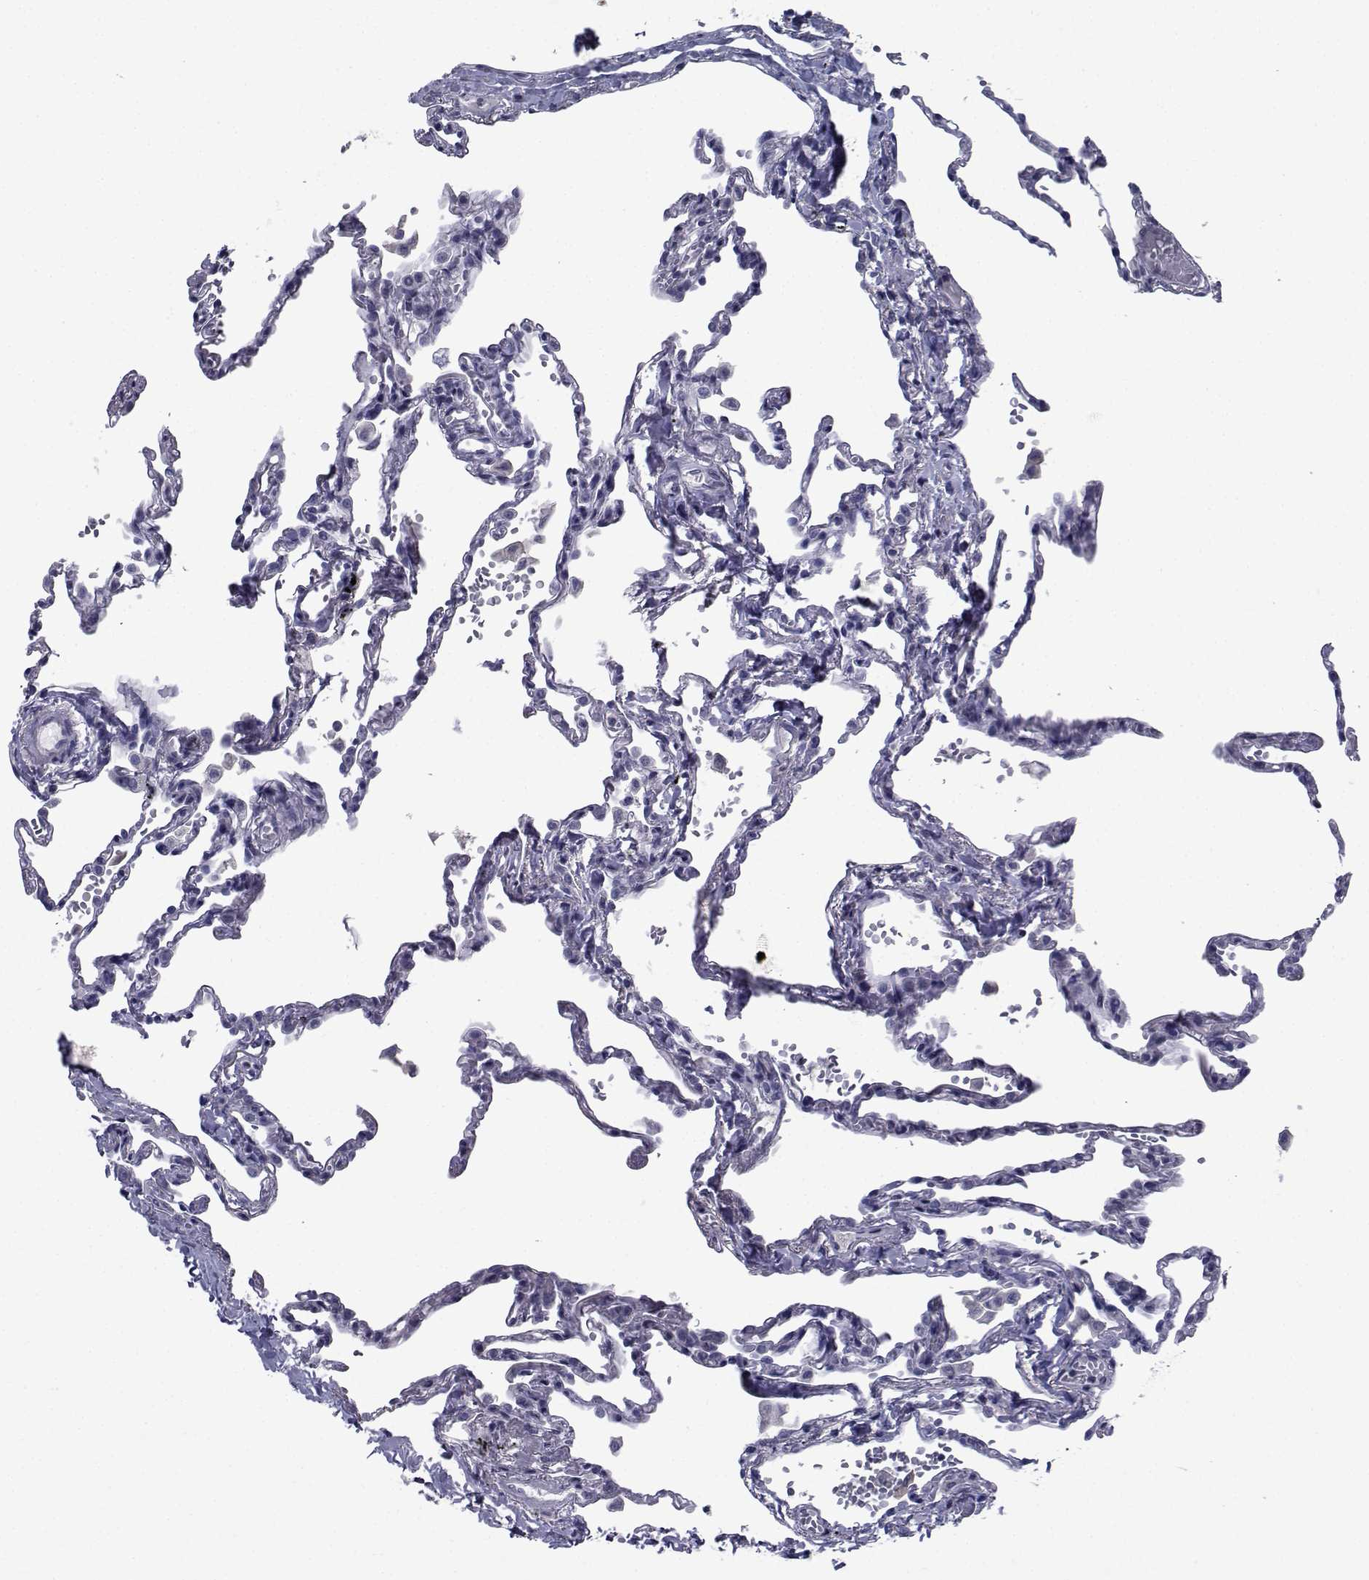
{"staining": {"intensity": "negative", "quantity": "none", "location": "none"}, "tissue": "lung", "cell_type": "Alveolar cells", "image_type": "normal", "snomed": [{"axis": "morphology", "description": "Normal tissue, NOS"}, {"axis": "topography", "description": "Lung"}], "caption": "Immunohistochemical staining of normal lung exhibits no significant expression in alveolar cells.", "gene": "CHRNA1", "patient": {"sex": "male", "age": 78}}